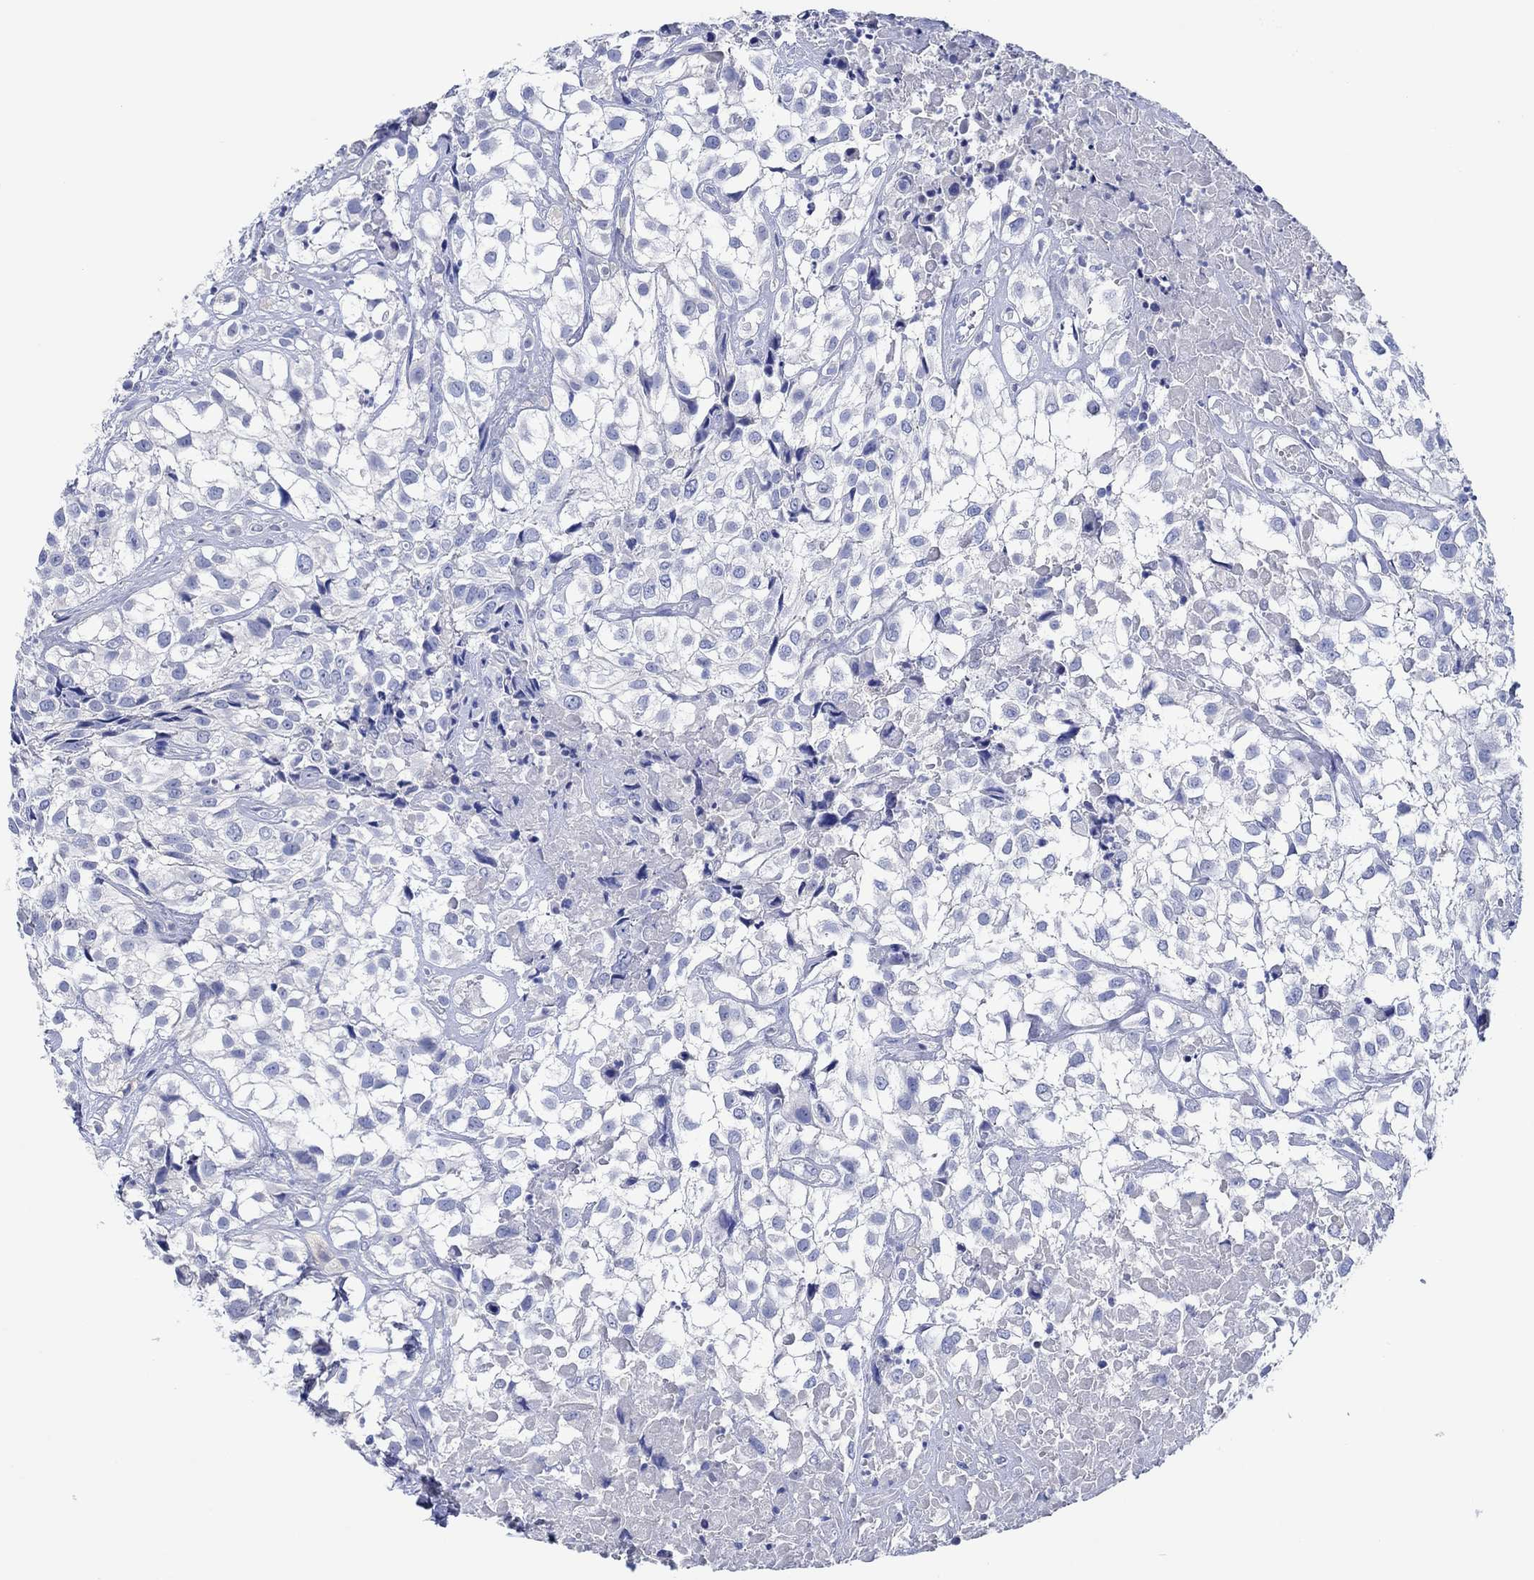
{"staining": {"intensity": "negative", "quantity": "none", "location": "none"}, "tissue": "urothelial cancer", "cell_type": "Tumor cells", "image_type": "cancer", "snomed": [{"axis": "morphology", "description": "Urothelial carcinoma, High grade"}, {"axis": "topography", "description": "Urinary bladder"}], "caption": "DAB immunohistochemical staining of human urothelial cancer exhibits no significant expression in tumor cells.", "gene": "CPNE6", "patient": {"sex": "male", "age": 56}}